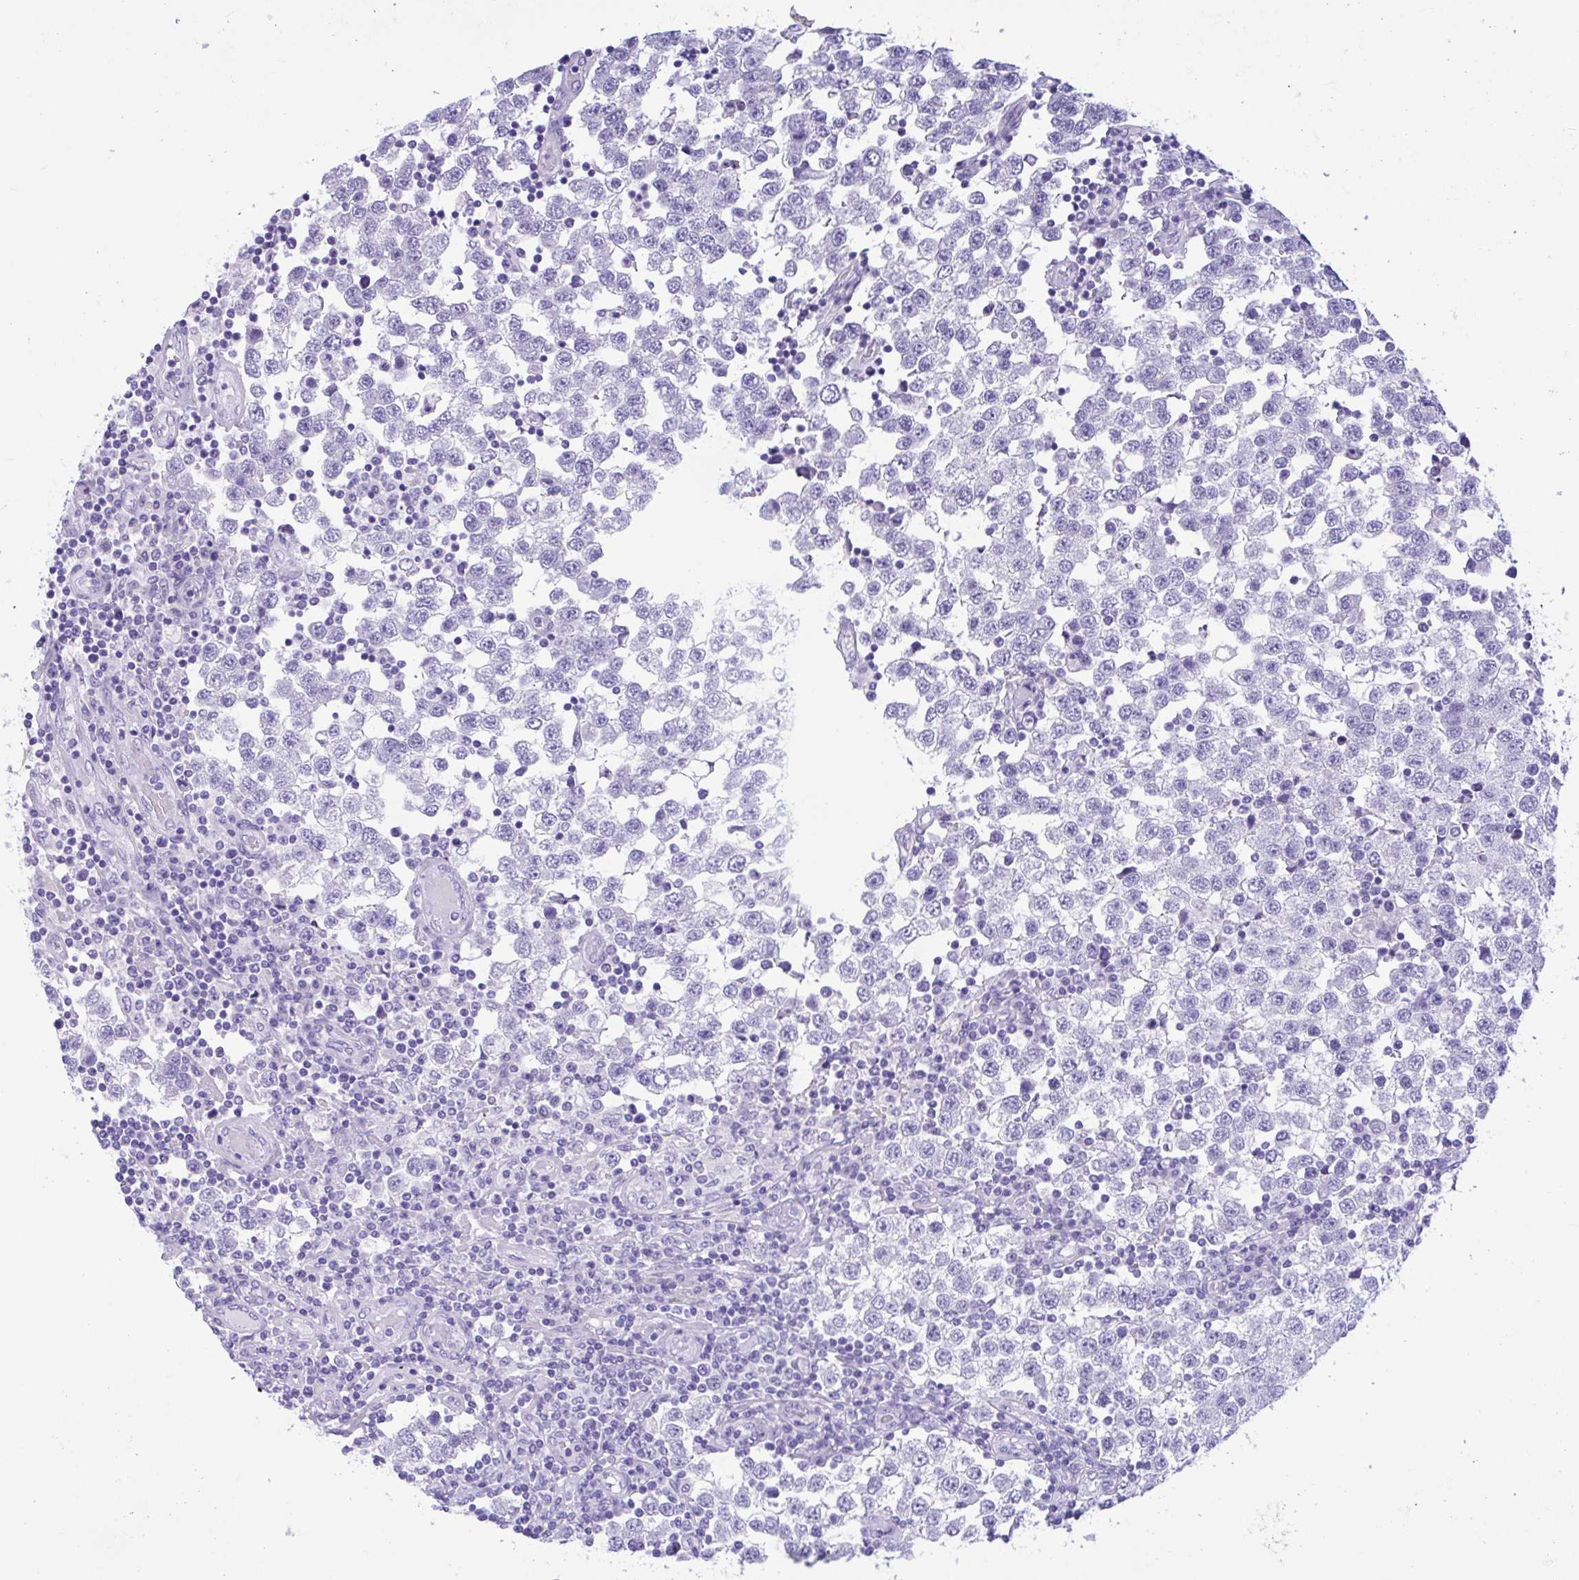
{"staining": {"intensity": "negative", "quantity": "none", "location": "none"}, "tissue": "testis cancer", "cell_type": "Tumor cells", "image_type": "cancer", "snomed": [{"axis": "morphology", "description": "Seminoma, NOS"}, {"axis": "topography", "description": "Testis"}], "caption": "High magnification brightfield microscopy of testis cancer stained with DAB (brown) and counterstained with hematoxylin (blue): tumor cells show no significant positivity. Brightfield microscopy of IHC stained with DAB (brown) and hematoxylin (blue), captured at high magnification.", "gene": "OR4N4", "patient": {"sex": "male", "age": 34}}